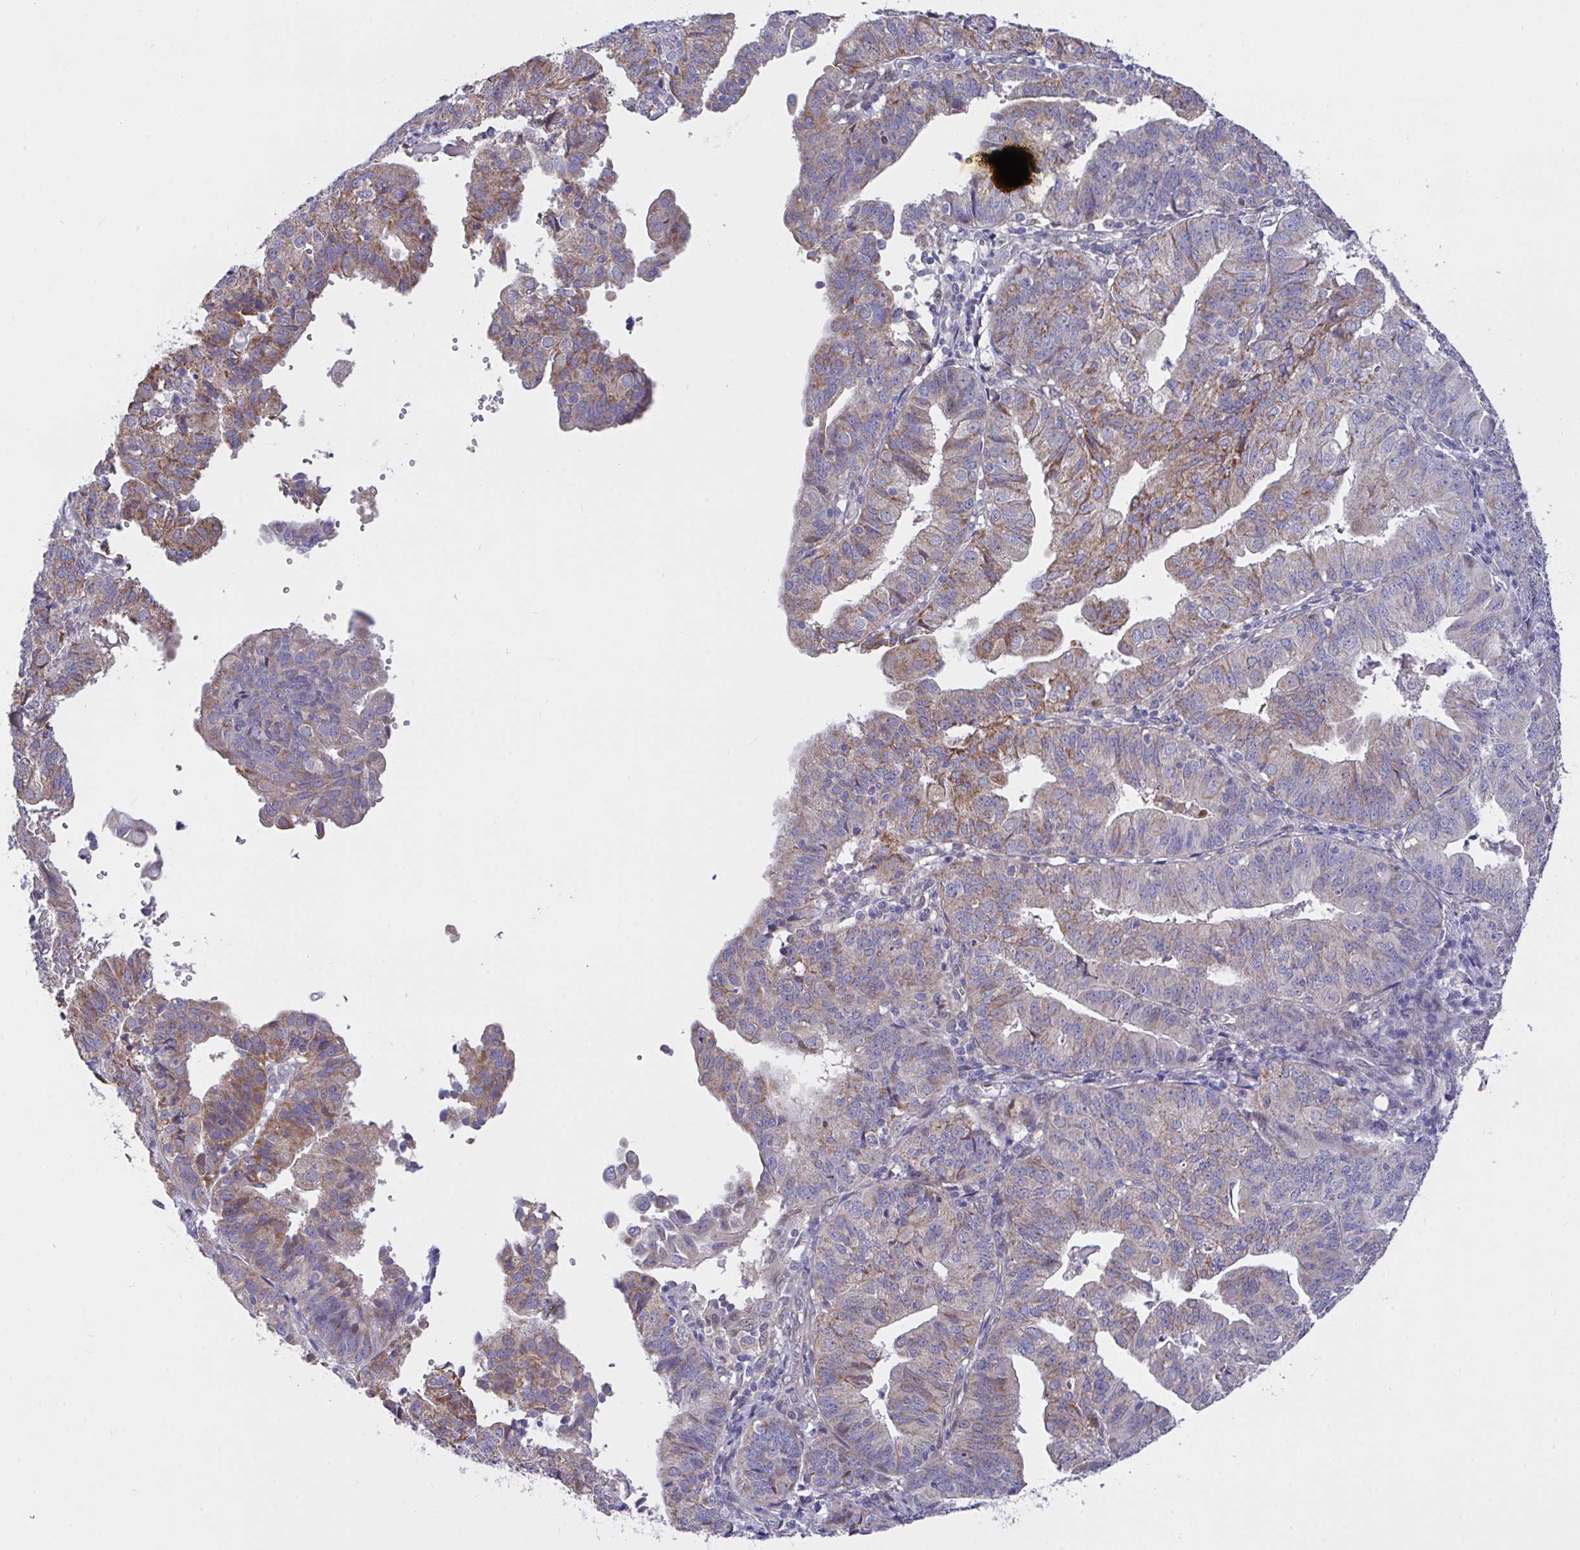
{"staining": {"intensity": "moderate", "quantity": "25%-75%", "location": "cytoplasmic/membranous"}, "tissue": "endometrial cancer", "cell_type": "Tumor cells", "image_type": "cancer", "snomed": [{"axis": "morphology", "description": "Adenocarcinoma, NOS"}, {"axis": "topography", "description": "Endometrium"}], "caption": "Endometrial adenocarcinoma stained with DAB (3,3'-diaminobenzidine) IHC shows medium levels of moderate cytoplasmic/membranous staining in about 25%-75% of tumor cells.", "gene": "L3HYPDH", "patient": {"sex": "female", "age": 56}}